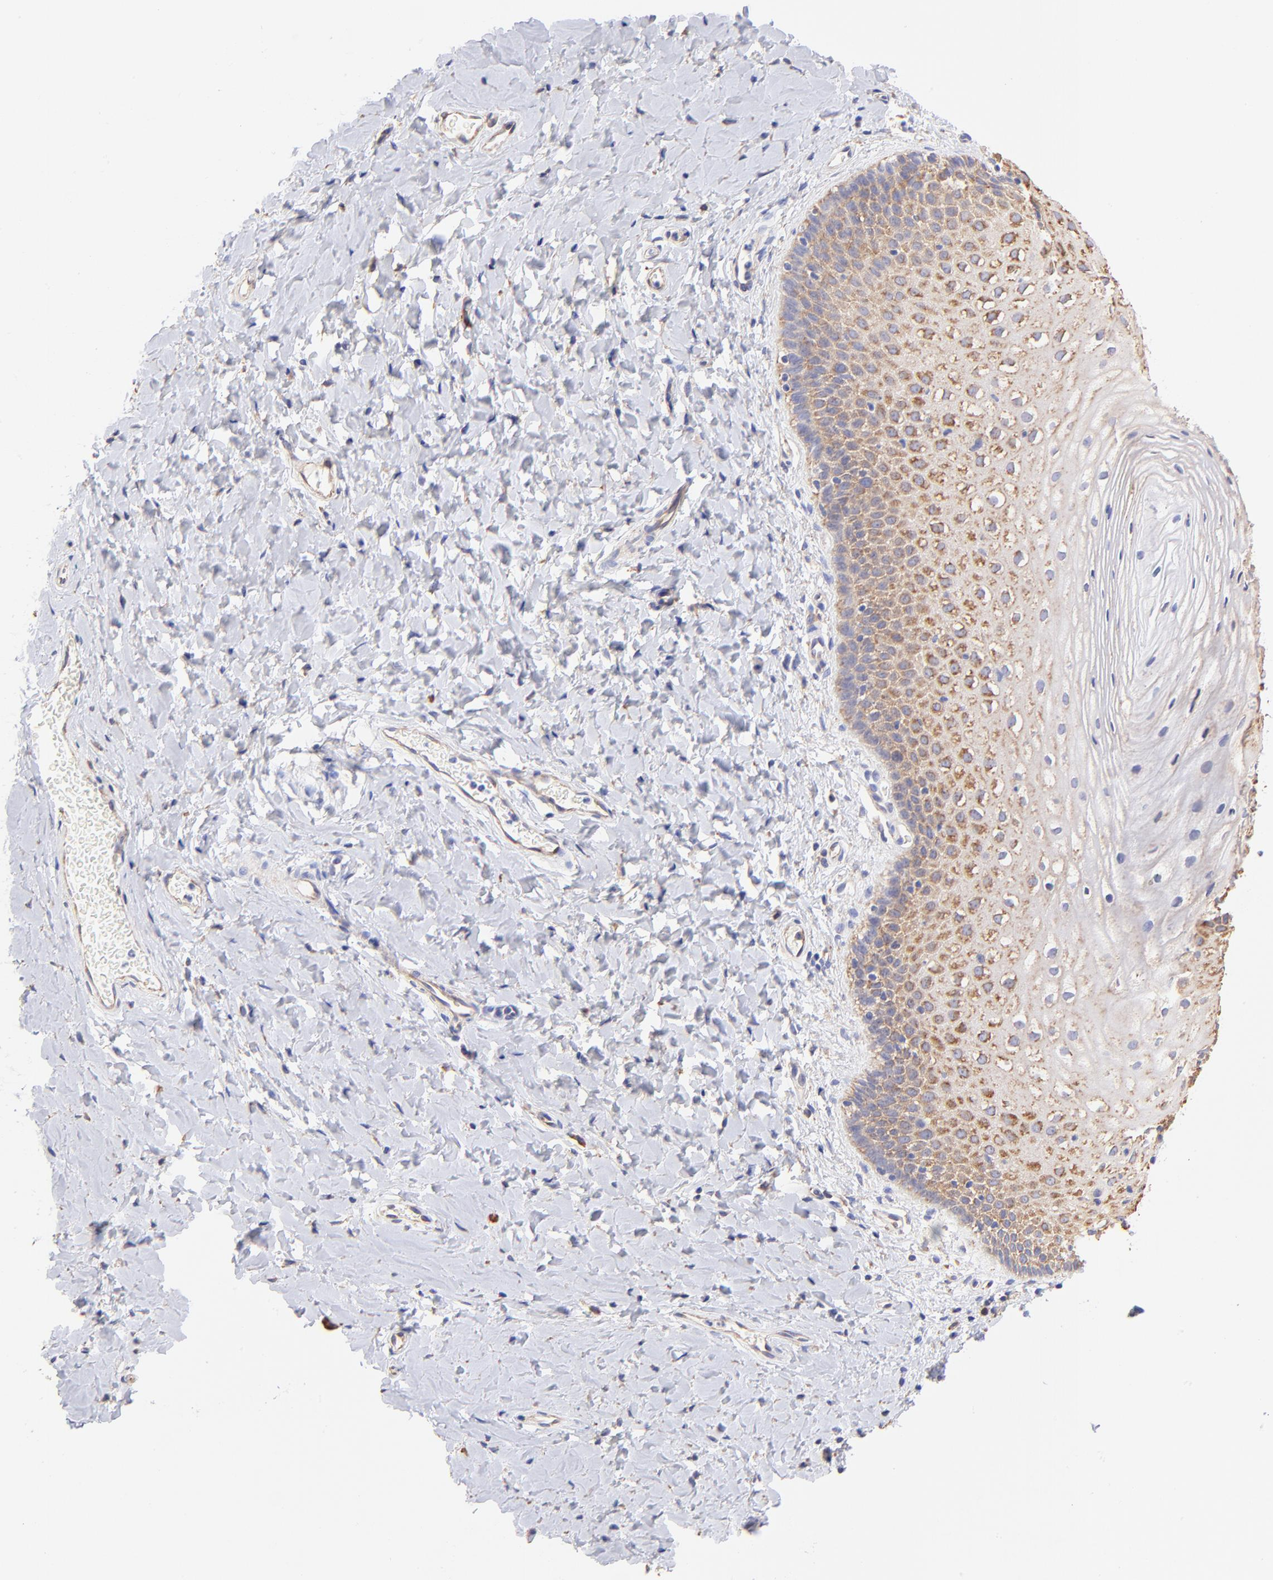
{"staining": {"intensity": "moderate", "quantity": "25%-75%", "location": "cytoplasmic/membranous"}, "tissue": "vagina", "cell_type": "Squamous epithelial cells", "image_type": "normal", "snomed": [{"axis": "morphology", "description": "Normal tissue, NOS"}, {"axis": "topography", "description": "Vagina"}], "caption": "Brown immunohistochemical staining in unremarkable vagina demonstrates moderate cytoplasmic/membranous expression in approximately 25%-75% of squamous epithelial cells.", "gene": "RPL30", "patient": {"sex": "female", "age": 55}}